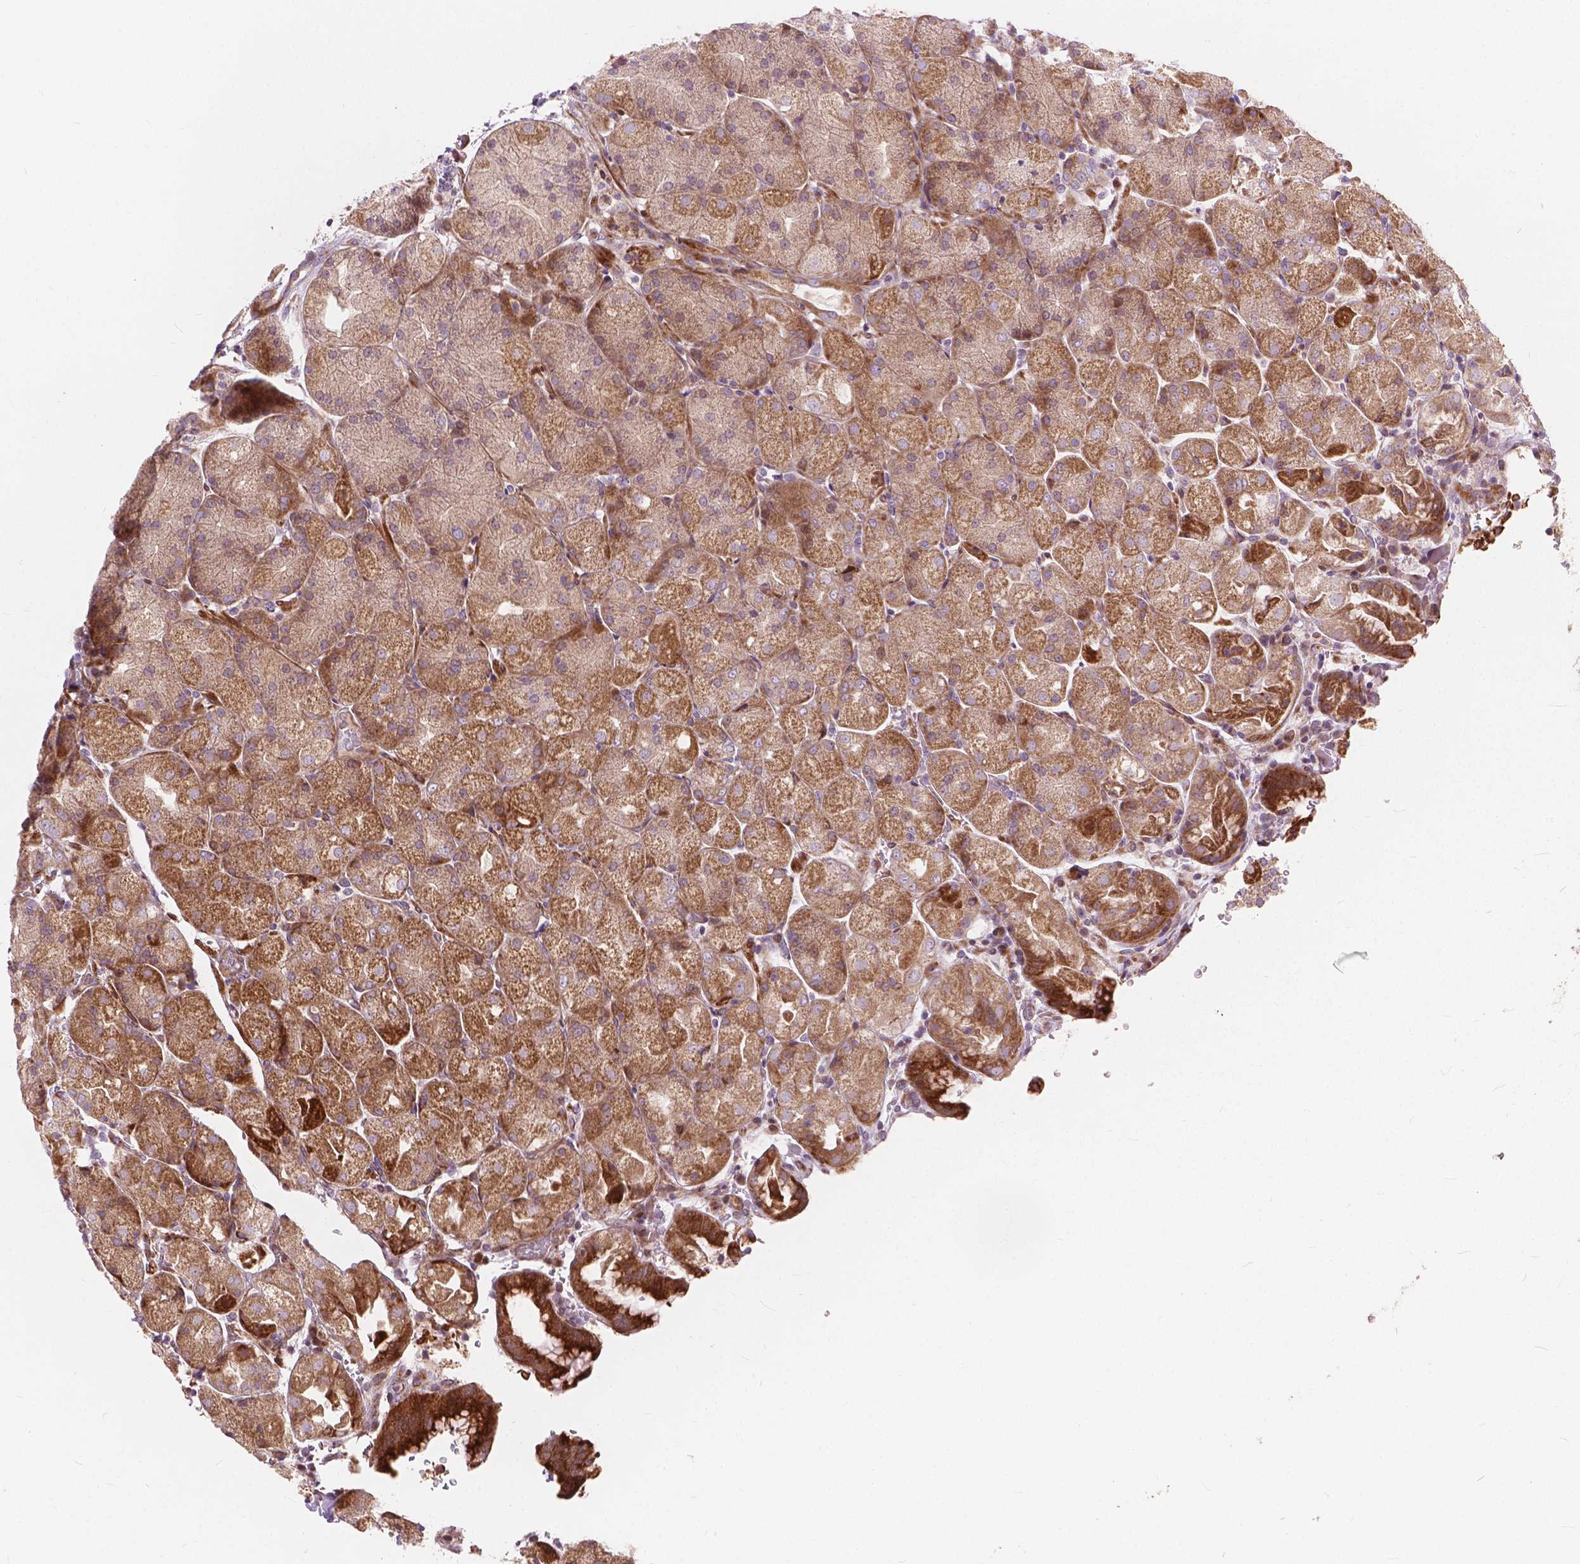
{"staining": {"intensity": "strong", "quantity": "25%-75%", "location": "cytoplasmic/membranous"}, "tissue": "stomach", "cell_type": "Glandular cells", "image_type": "normal", "snomed": [{"axis": "morphology", "description": "Normal tissue, NOS"}, {"axis": "topography", "description": "Stomach, upper"}, {"axis": "topography", "description": "Stomach"}, {"axis": "topography", "description": "Stomach, lower"}], "caption": "This micrograph shows immunohistochemistry staining of normal stomach, with high strong cytoplasmic/membranous staining in approximately 25%-75% of glandular cells.", "gene": "MORN1", "patient": {"sex": "male", "age": 62}}